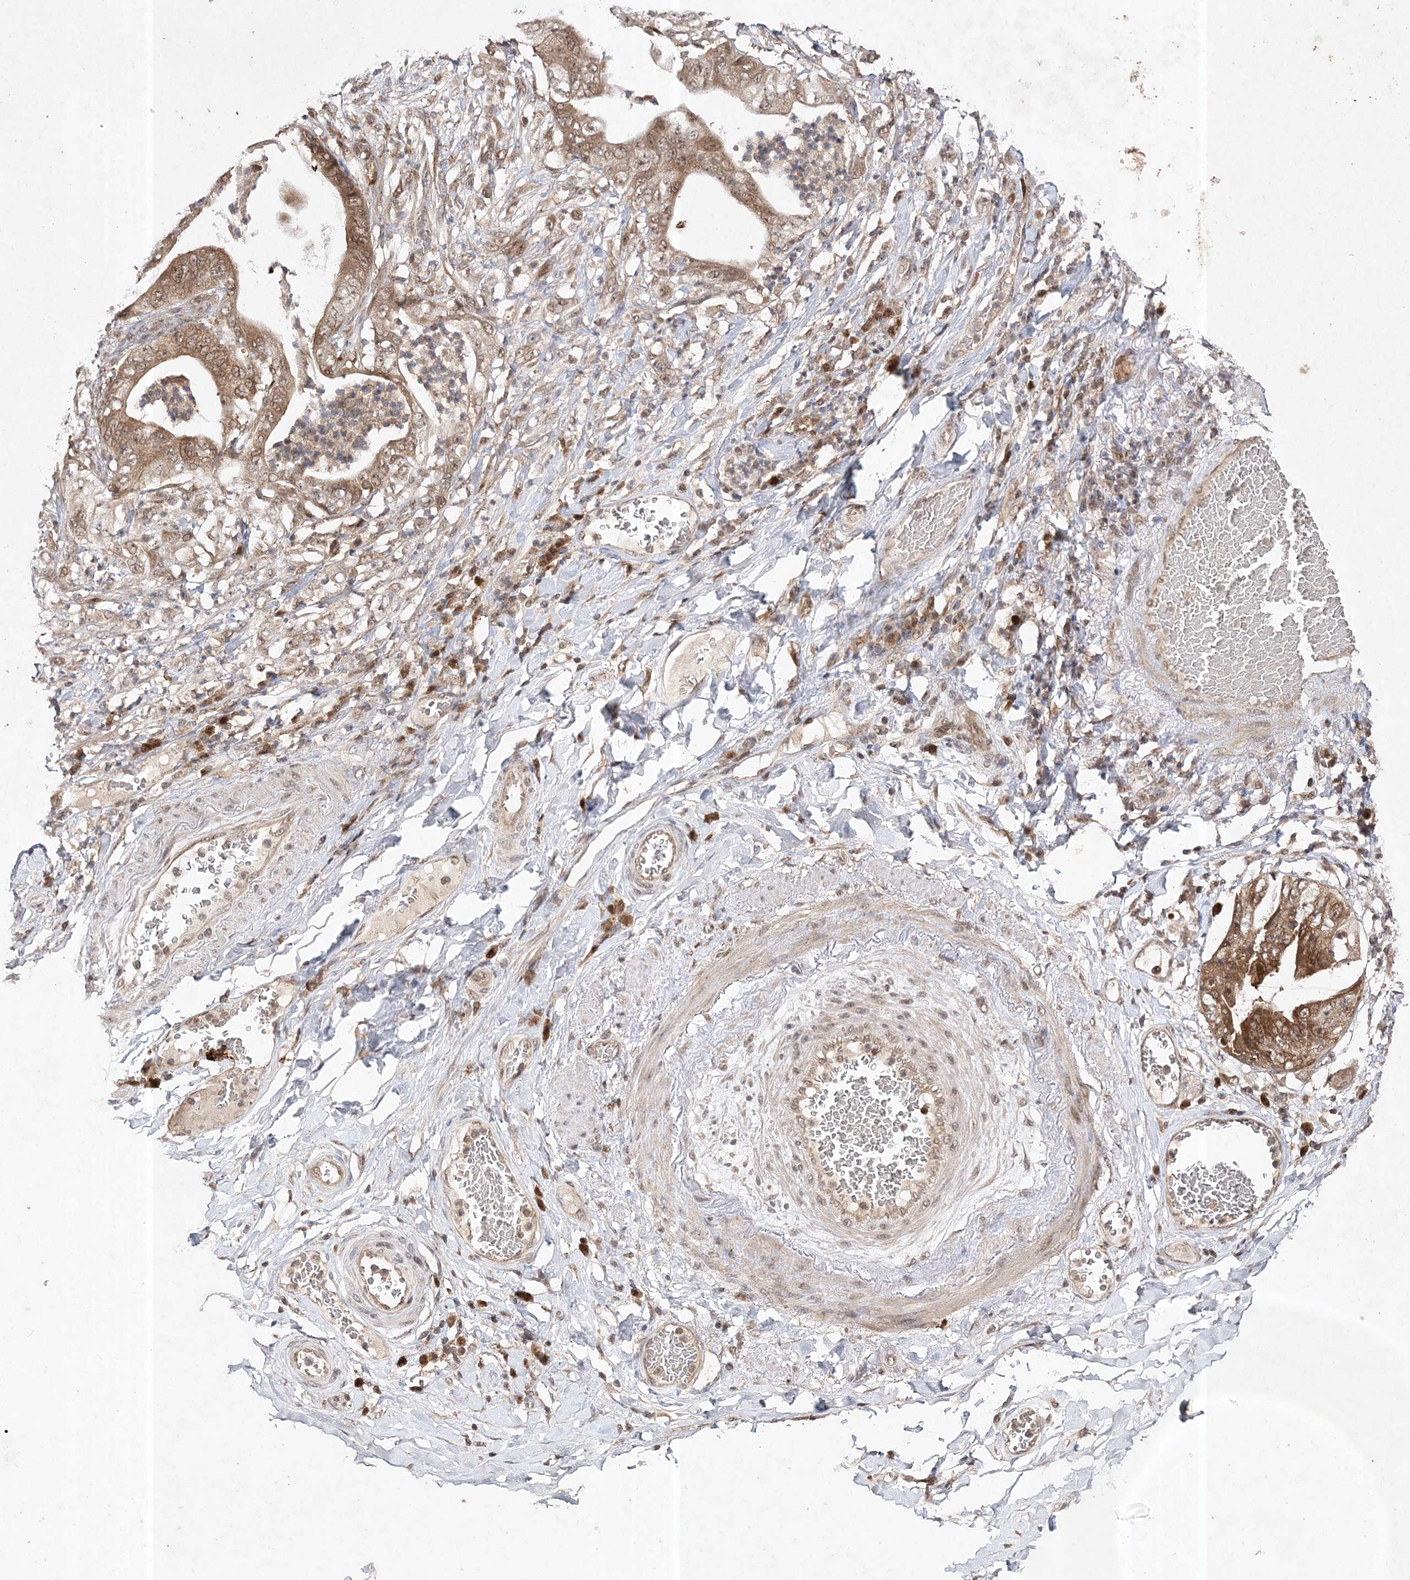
{"staining": {"intensity": "moderate", "quantity": ">75%", "location": "cytoplasmic/membranous,nuclear"}, "tissue": "stomach cancer", "cell_type": "Tumor cells", "image_type": "cancer", "snomed": [{"axis": "morphology", "description": "Adenocarcinoma, NOS"}, {"axis": "topography", "description": "Stomach"}], "caption": "Stomach cancer stained with IHC shows moderate cytoplasmic/membranous and nuclear staining in about >75% of tumor cells.", "gene": "NIF3L1", "patient": {"sex": "female", "age": 73}}